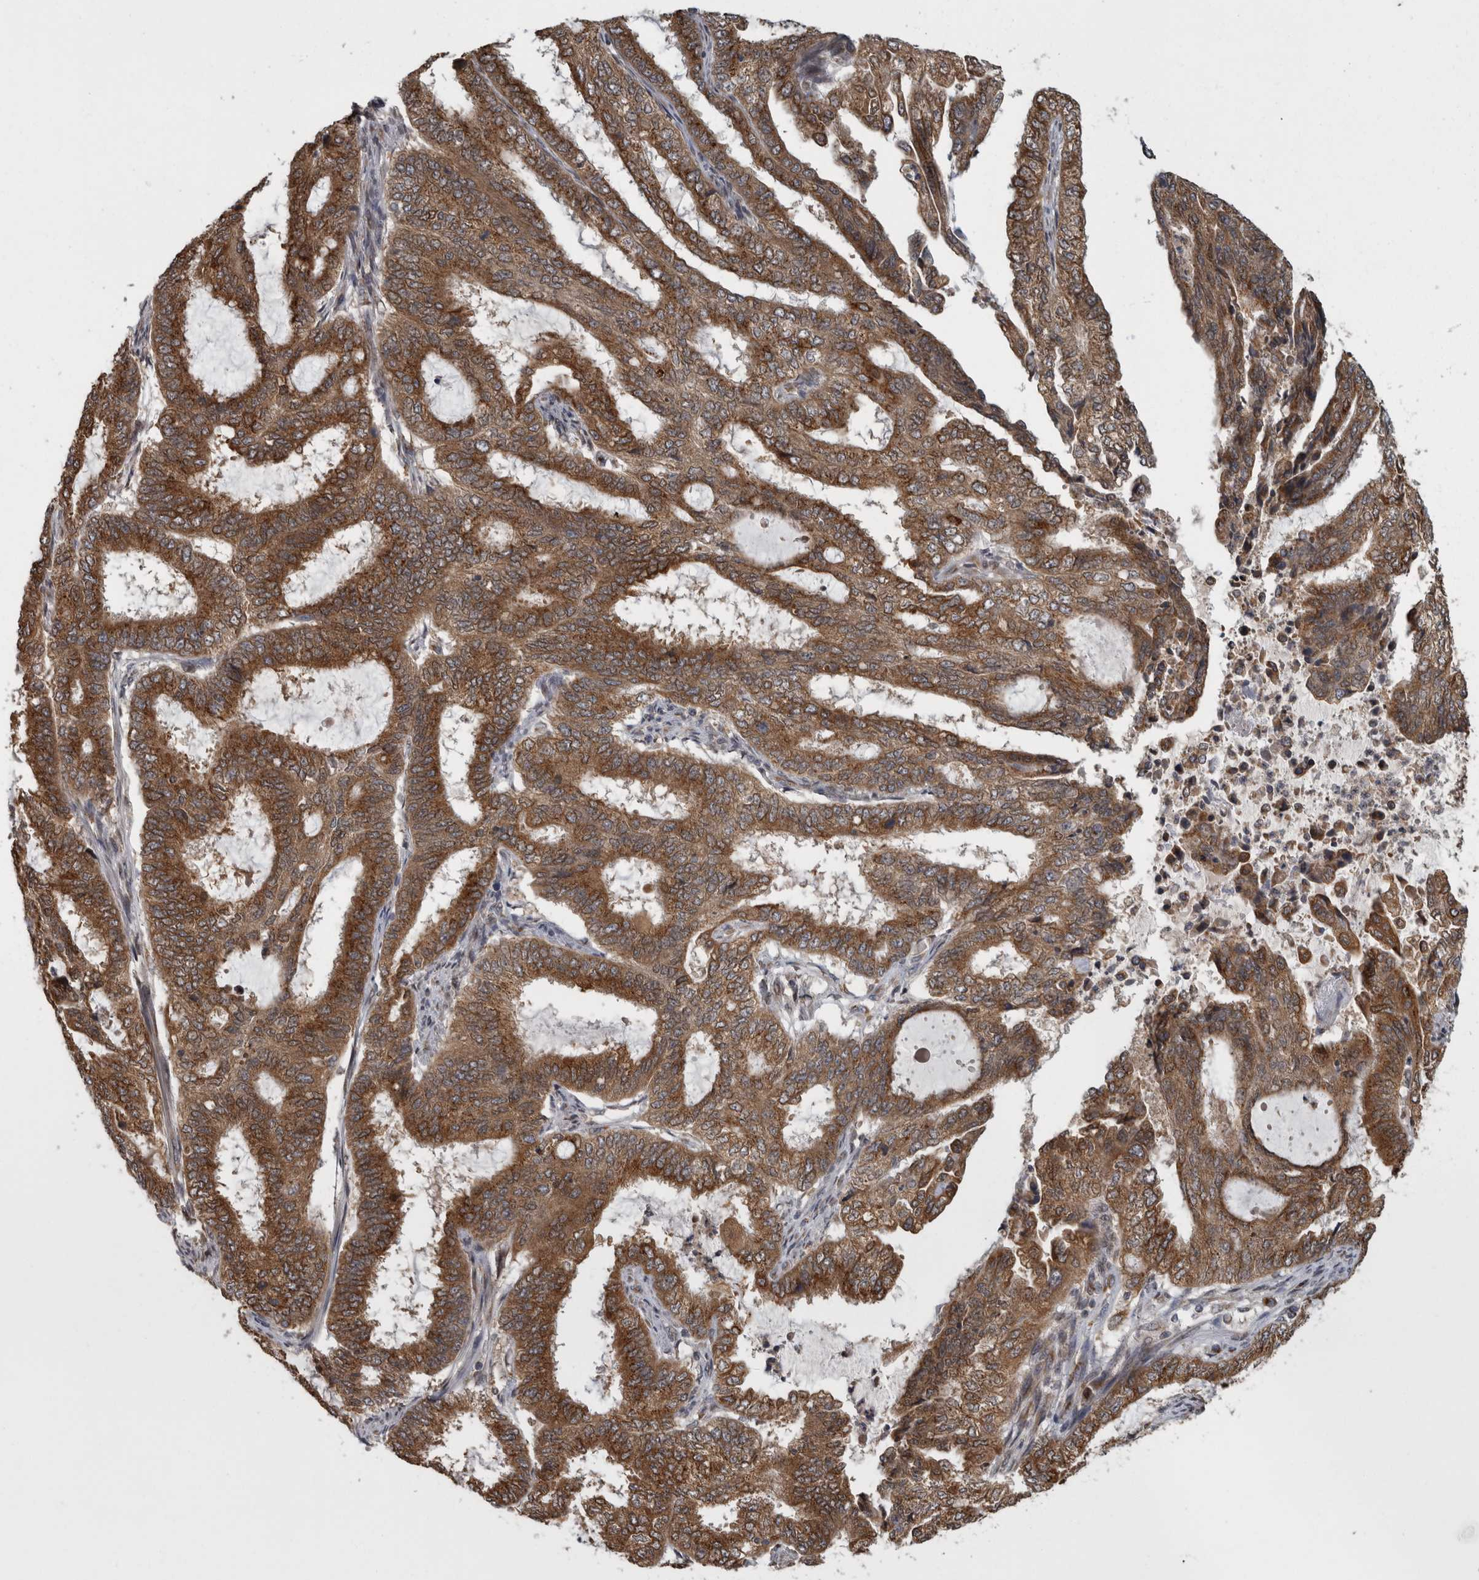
{"staining": {"intensity": "moderate", "quantity": ">75%", "location": "cytoplasmic/membranous"}, "tissue": "endometrial cancer", "cell_type": "Tumor cells", "image_type": "cancer", "snomed": [{"axis": "morphology", "description": "Adenocarcinoma, NOS"}, {"axis": "topography", "description": "Endometrium"}], "caption": "Protein expression analysis of human endometrial cancer (adenocarcinoma) reveals moderate cytoplasmic/membranous staining in approximately >75% of tumor cells.", "gene": "LMAN2L", "patient": {"sex": "female", "age": 51}}